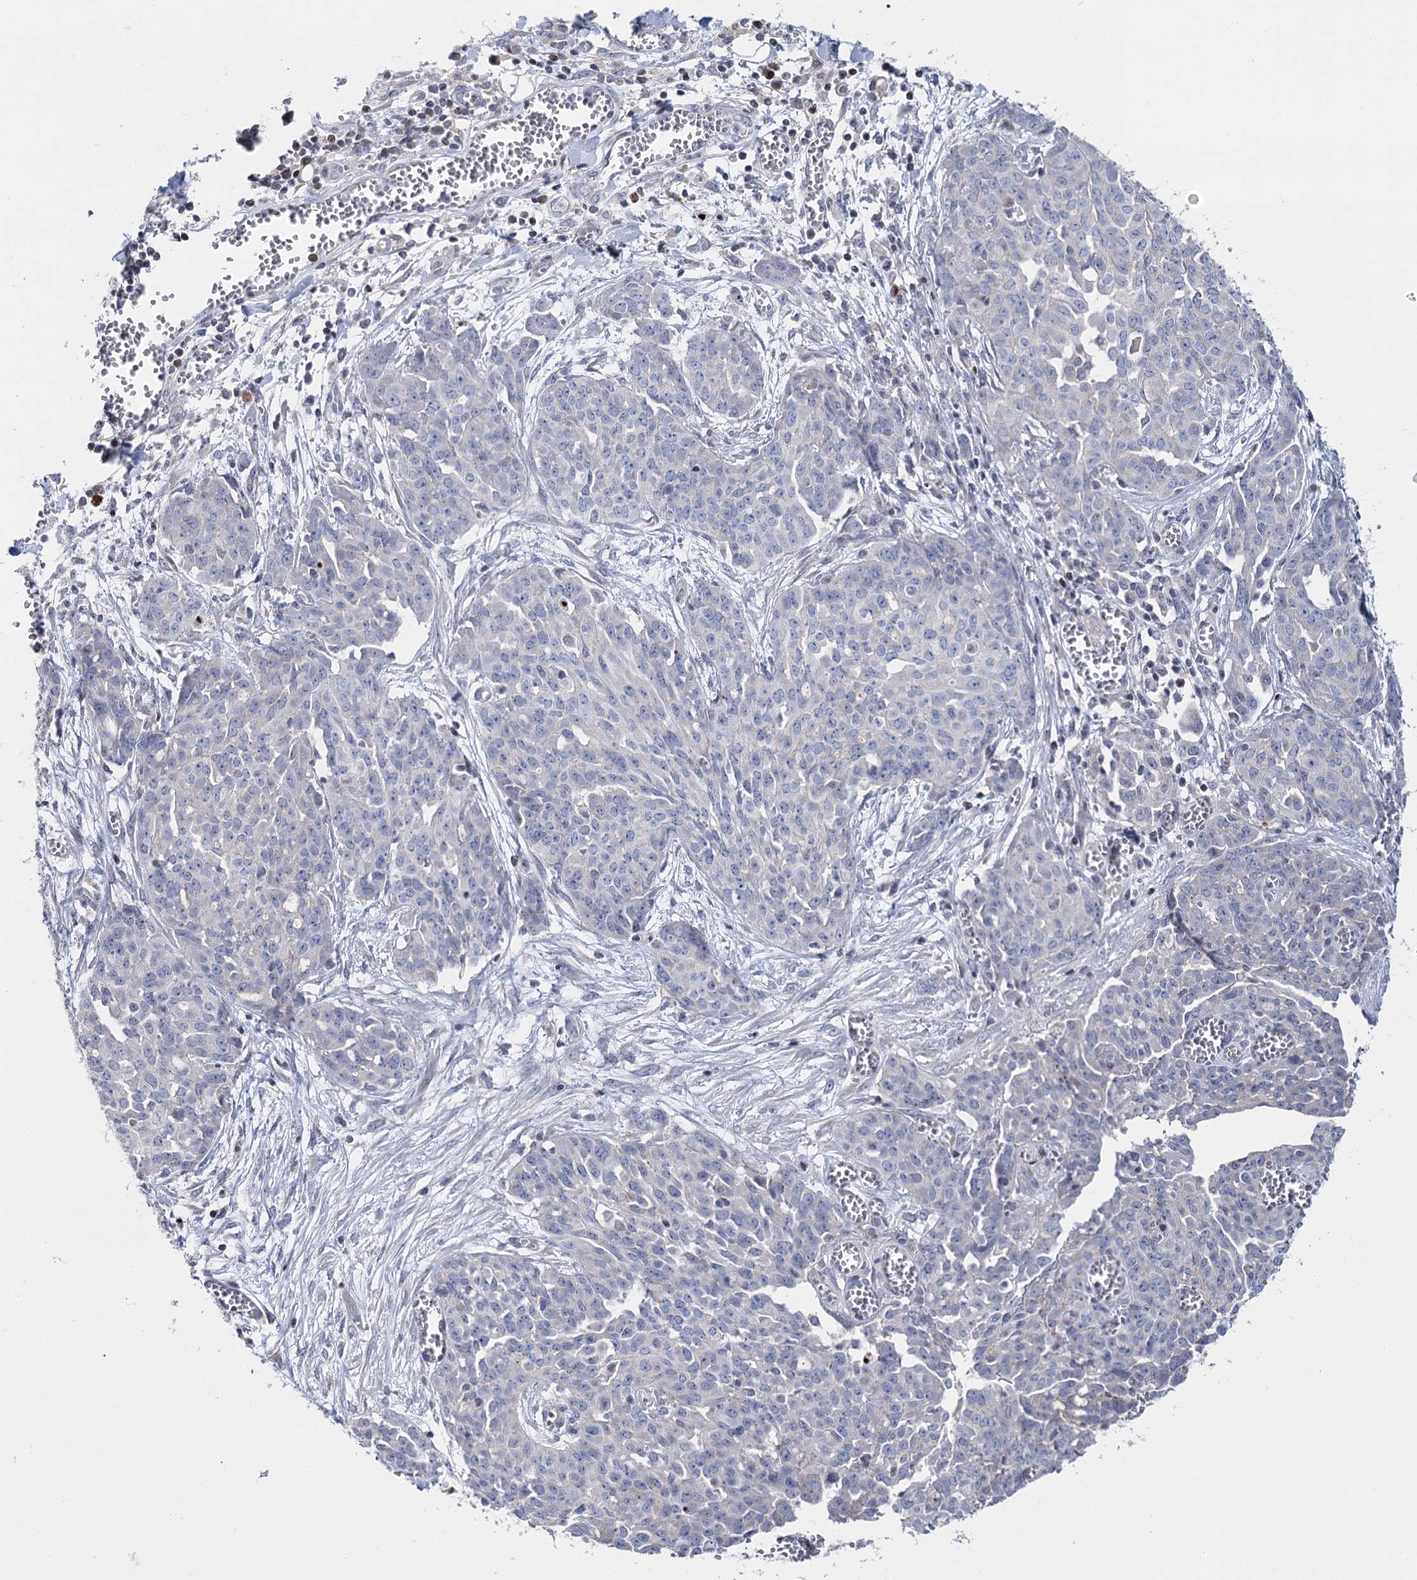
{"staining": {"intensity": "negative", "quantity": "none", "location": "none"}, "tissue": "ovarian cancer", "cell_type": "Tumor cells", "image_type": "cancer", "snomed": [{"axis": "morphology", "description": "Cystadenocarcinoma, serous, NOS"}, {"axis": "topography", "description": "Soft tissue"}, {"axis": "topography", "description": "Ovary"}], "caption": "IHC of human ovarian cancer exhibits no expression in tumor cells. (Brightfield microscopy of DAB immunohistochemistry at high magnification).", "gene": "PTGR1", "patient": {"sex": "female", "age": 57}}